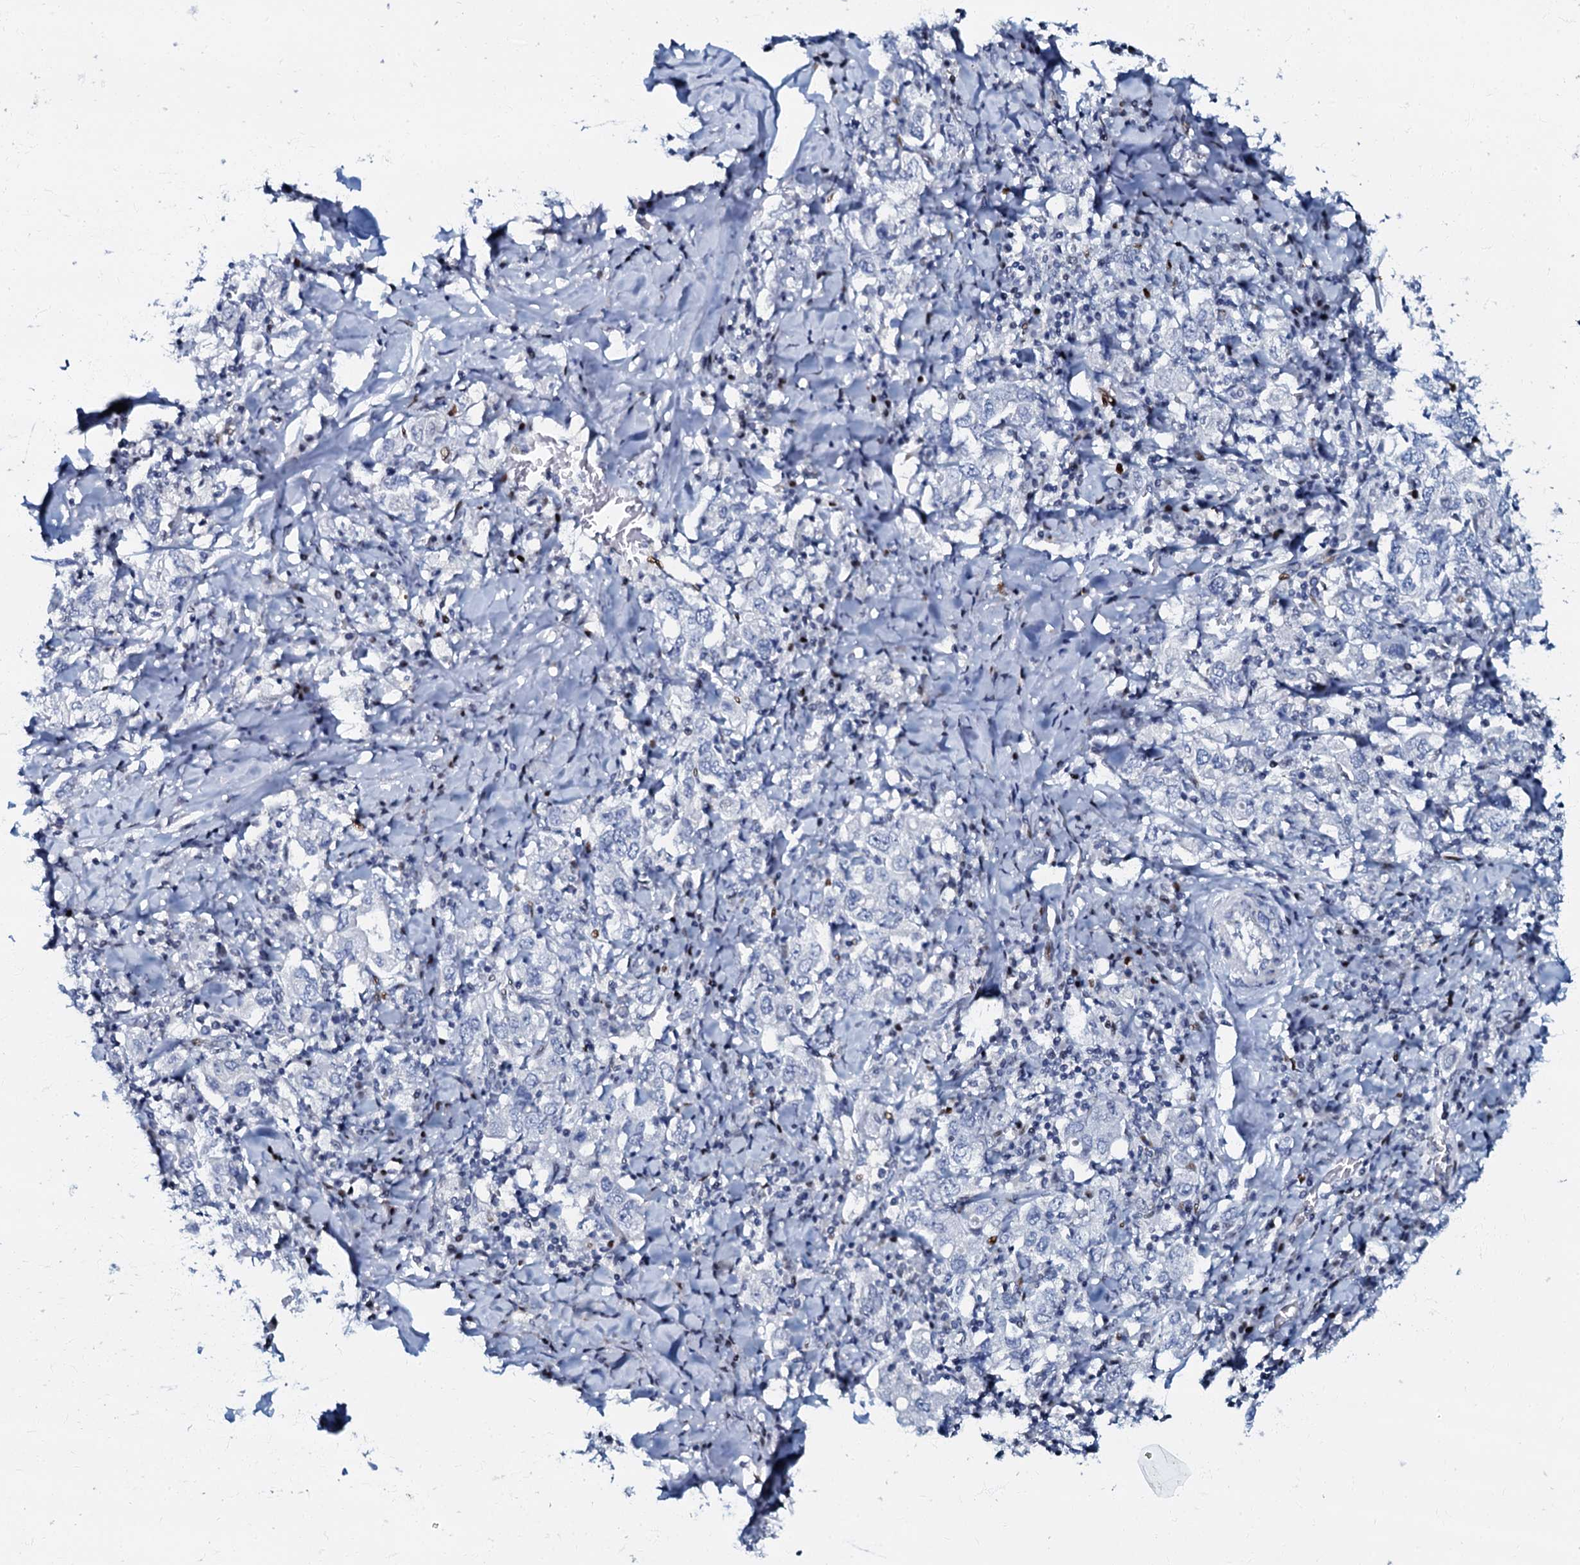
{"staining": {"intensity": "negative", "quantity": "none", "location": "none"}, "tissue": "stomach cancer", "cell_type": "Tumor cells", "image_type": "cancer", "snomed": [{"axis": "morphology", "description": "Adenocarcinoma, NOS"}, {"axis": "topography", "description": "Stomach, upper"}], "caption": "This histopathology image is of adenocarcinoma (stomach) stained with immunohistochemistry (IHC) to label a protein in brown with the nuclei are counter-stained blue. There is no expression in tumor cells.", "gene": "MFSD5", "patient": {"sex": "male", "age": 62}}